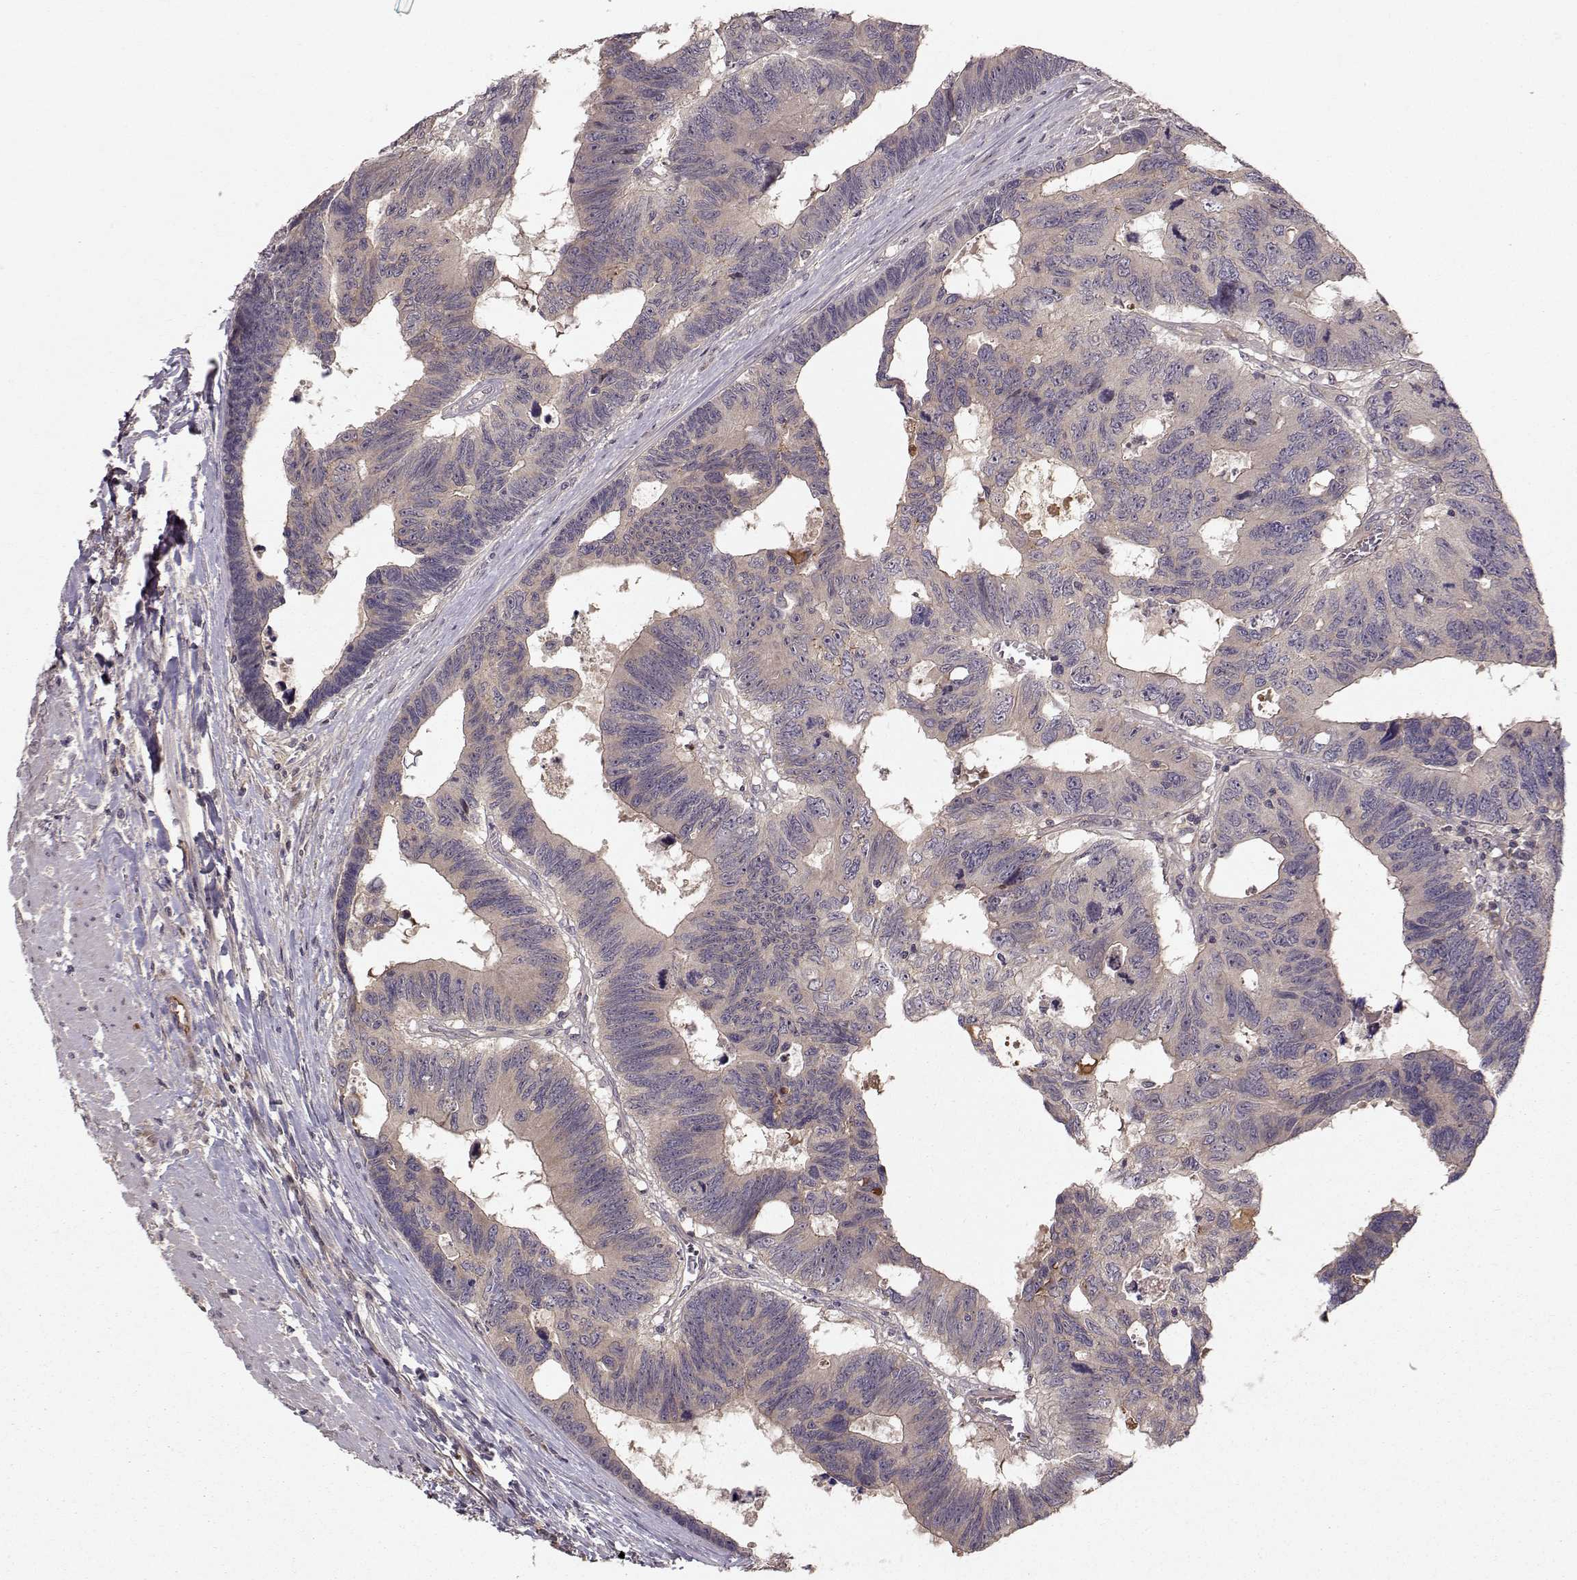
{"staining": {"intensity": "negative", "quantity": "none", "location": "none"}, "tissue": "colorectal cancer", "cell_type": "Tumor cells", "image_type": "cancer", "snomed": [{"axis": "morphology", "description": "Adenocarcinoma, NOS"}, {"axis": "topography", "description": "Colon"}], "caption": "There is no significant positivity in tumor cells of colorectal adenocarcinoma.", "gene": "WNT6", "patient": {"sex": "female", "age": 77}}